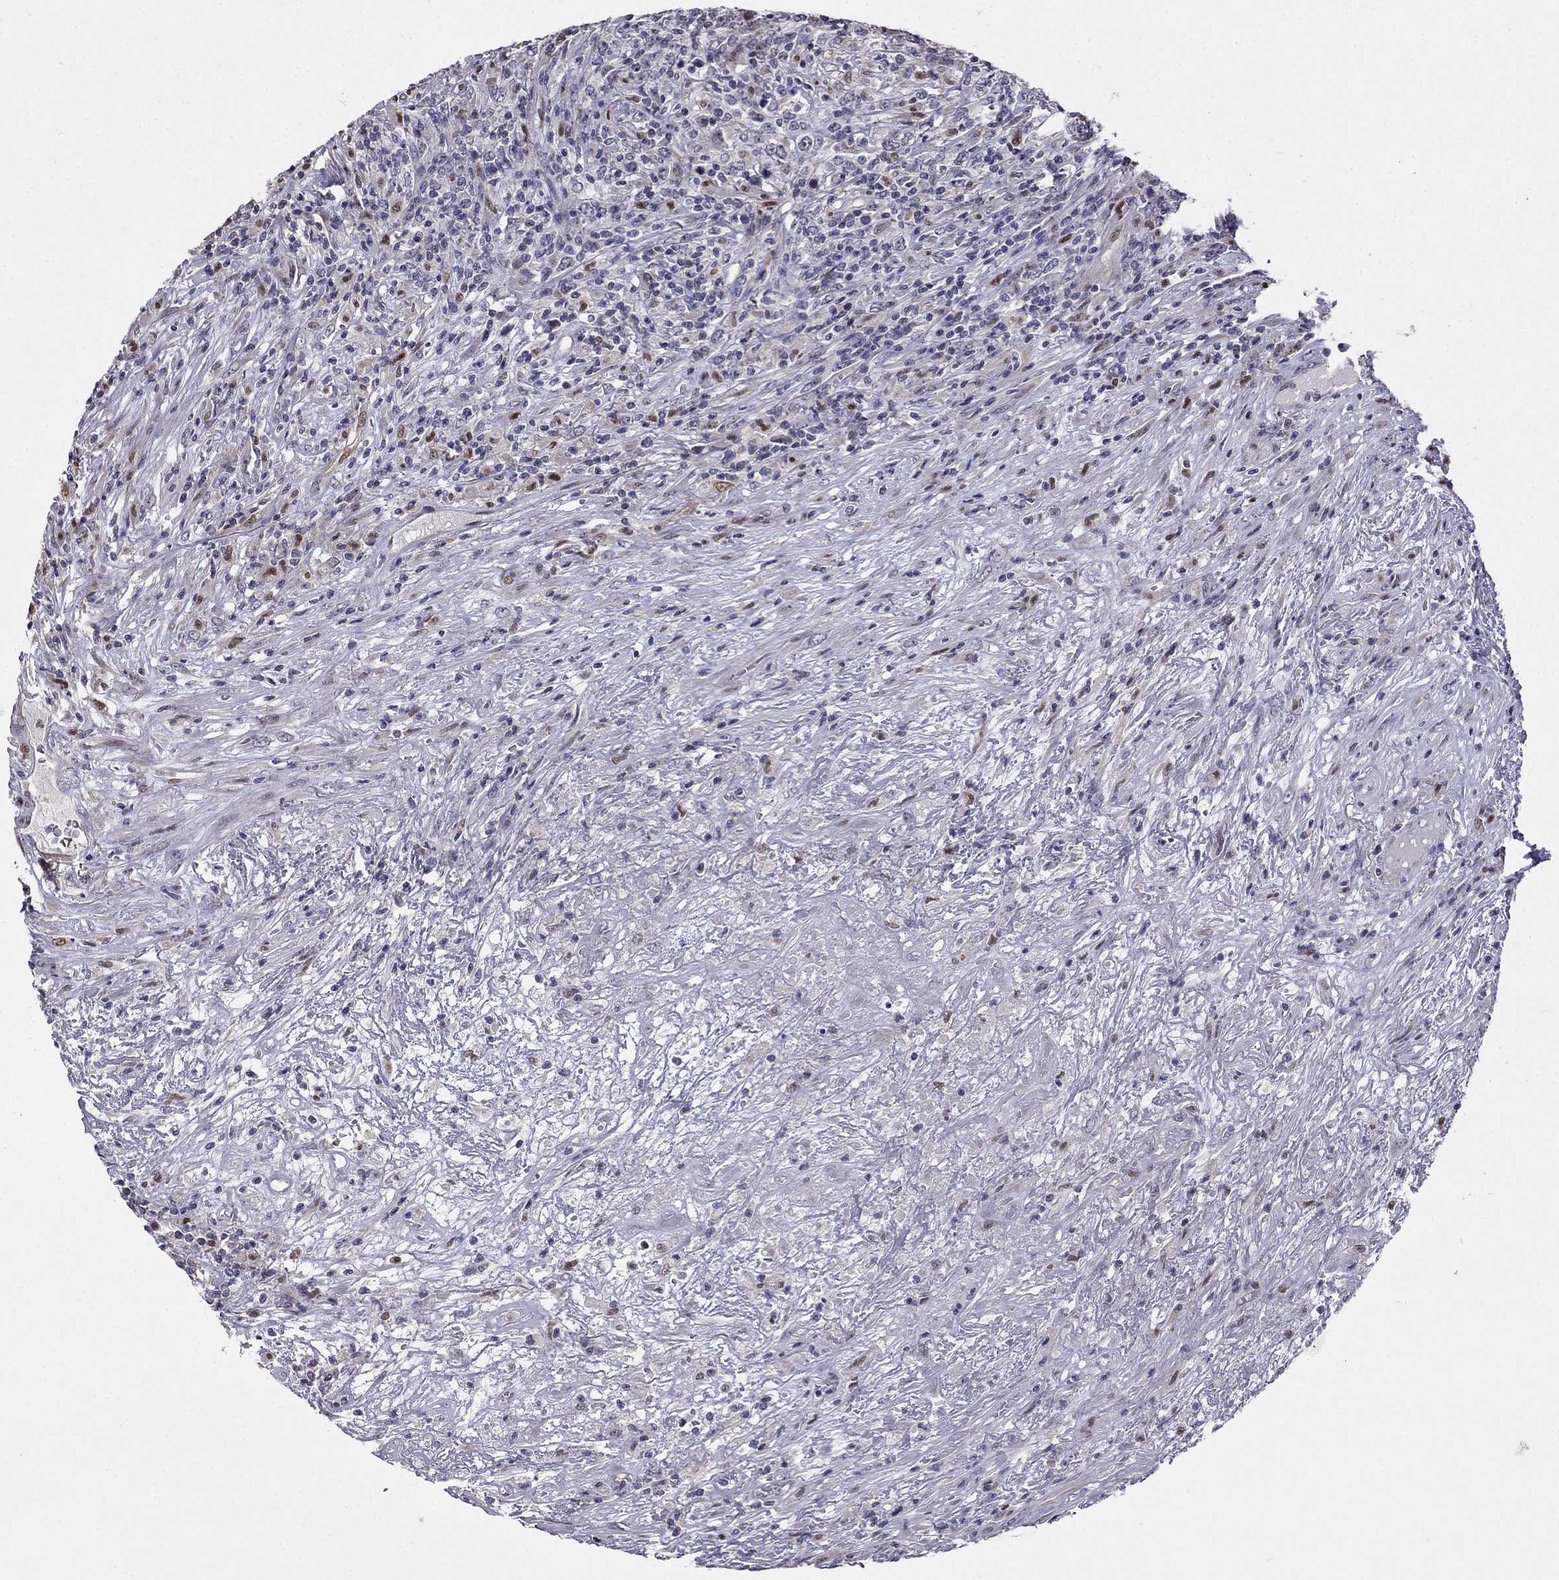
{"staining": {"intensity": "negative", "quantity": "none", "location": "none"}, "tissue": "lymphoma", "cell_type": "Tumor cells", "image_type": "cancer", "snomed": [{"axis": "morphology", "description": "Malignant lymphoma, non-Hodgkin's type, High grade"}, {"axis": "topography", "description": "Lung"}], "caption": "A high-resolution photomicrograph shows immunohistochemistry (IHC) staining of malignant lymphoma, non-Hodgkin's type (high-grade), which shows no significant expression in tumor cells.", "gene": "LRRC39", "patient": {"sex": "male", "age": 79}}